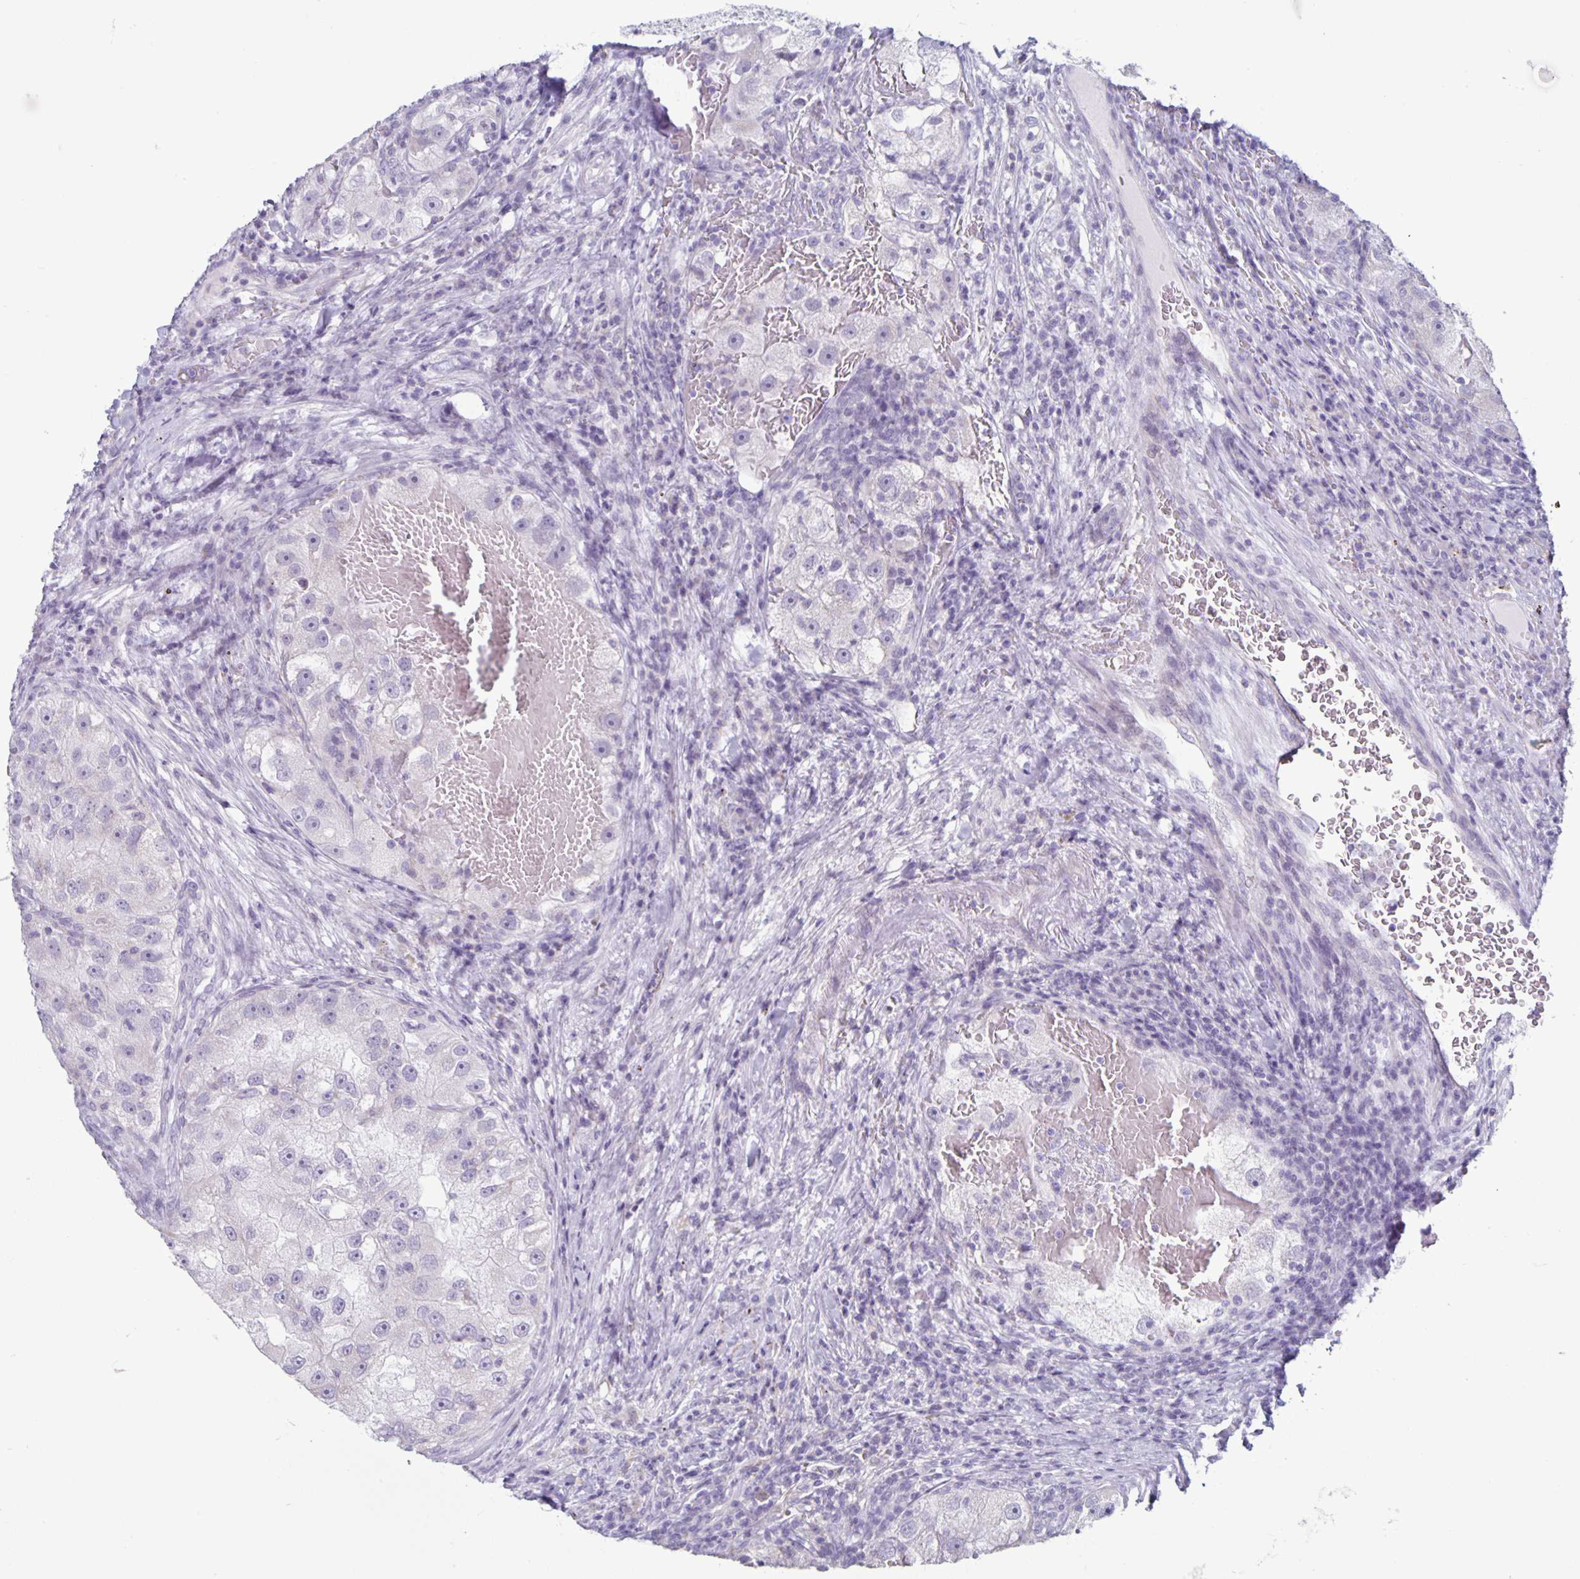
{"staining": {"intensity": "negative", "quantity": "none", "location": "none"}, "tissue": "renal cancer", "cell_type": "Tumor cells", "image_type": "cancer", "snomed": [{"axis": "morphology", "description": "Adenocarcinoma, NOS"}, {"axis": "topography", "description": "Kidney"}], "caption": "Tumor cells are negative for brown protein staining in renal cancer (adenocarcinoma).", "gene": "CT45A5", "patient": {"sex": "male", "age": 63}}